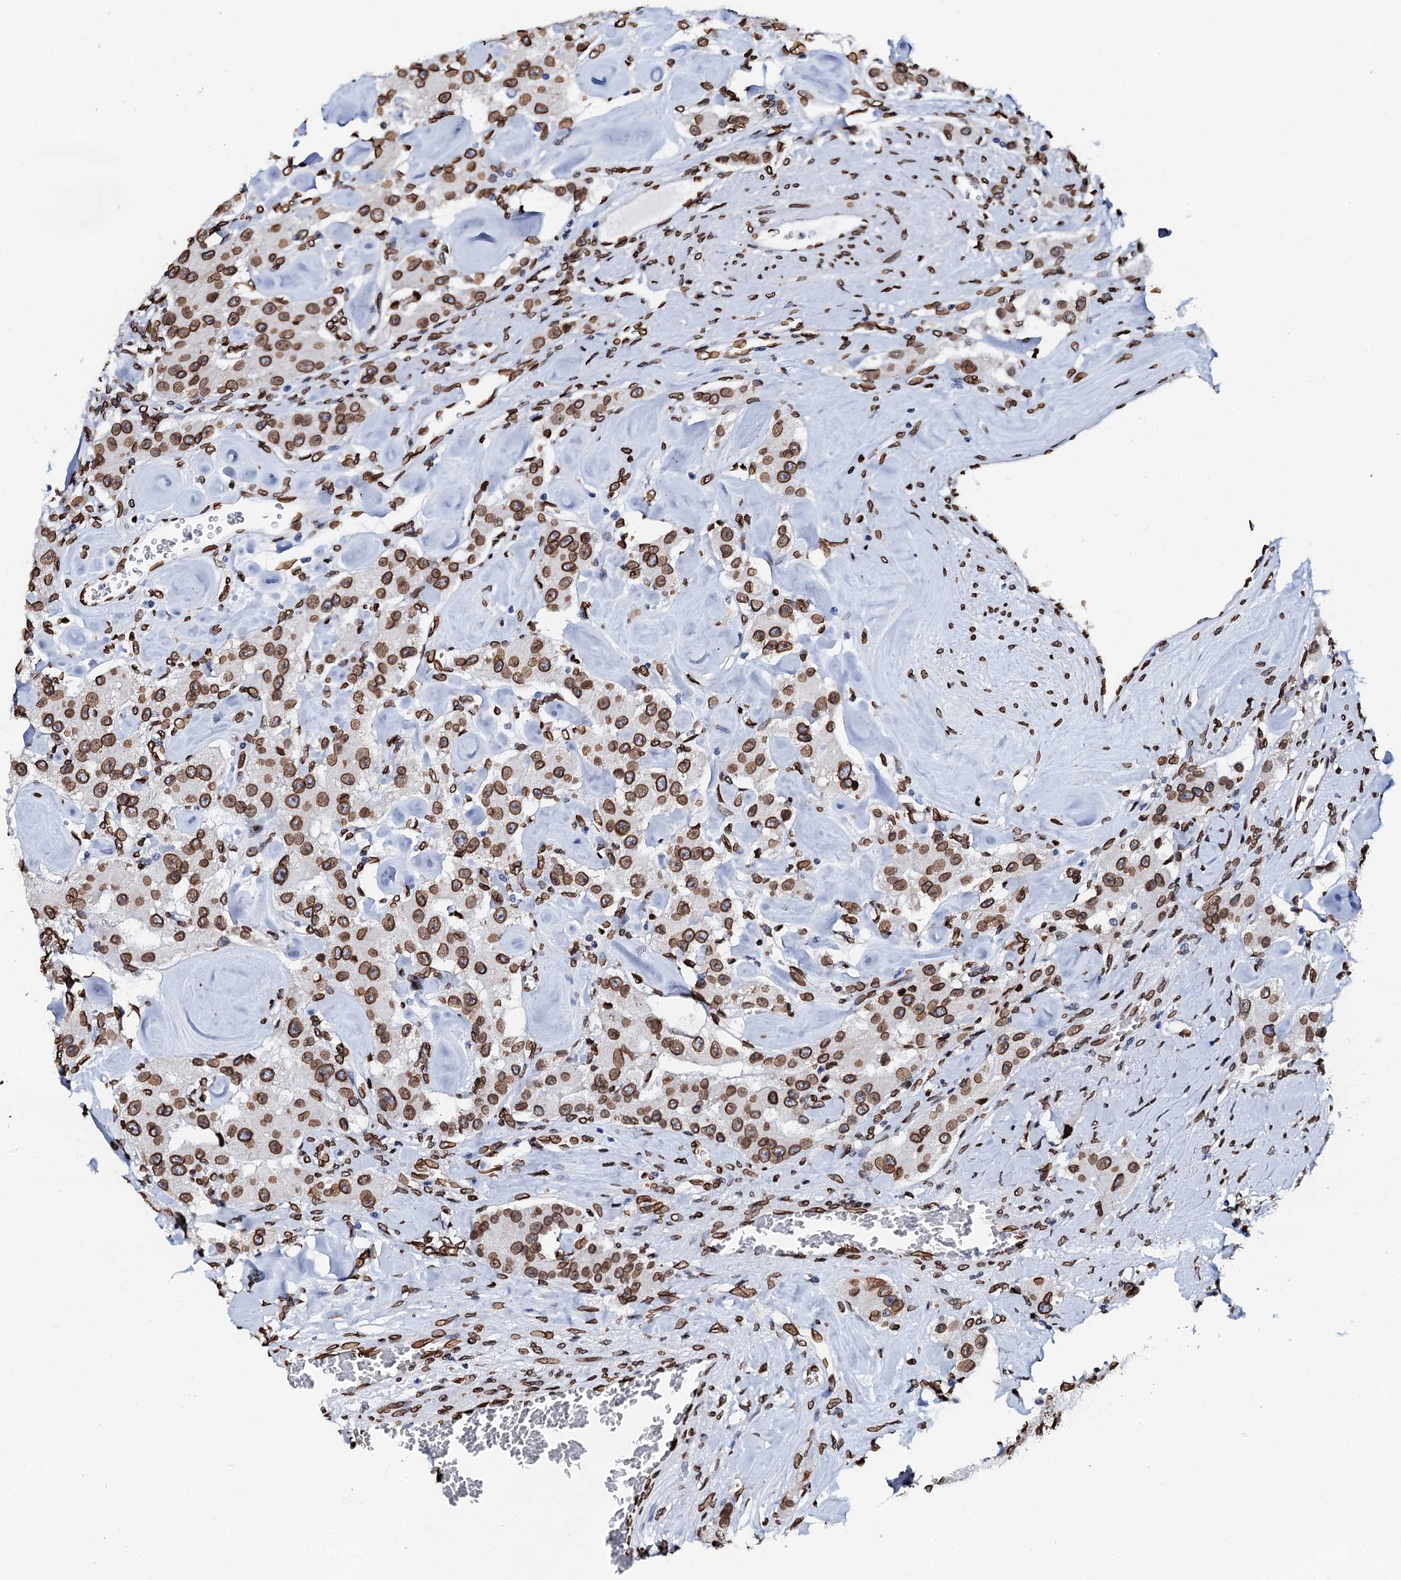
{"staining": {"intensity": "strong", "quantity": ">75%", "location": "cytoplasmic/membranous,nuclear"}, "tissue": "carcinoid", "cell_type": "Tumor cells", "image_type": "cancer", "snomed": [{"axis": "morphology", "description": "Carcinoid, malignant, NOS"}, {"axis": "topography", "description": "Pancreas"}], "caption": "A micrograph of human carcinoid stained for a protein demonstrates strong cytoplasmic/membranous and nuclear brown staining in tumor cells.", "gene": "KATNAL2", "patient": {"sex": "male", "age": 41}}